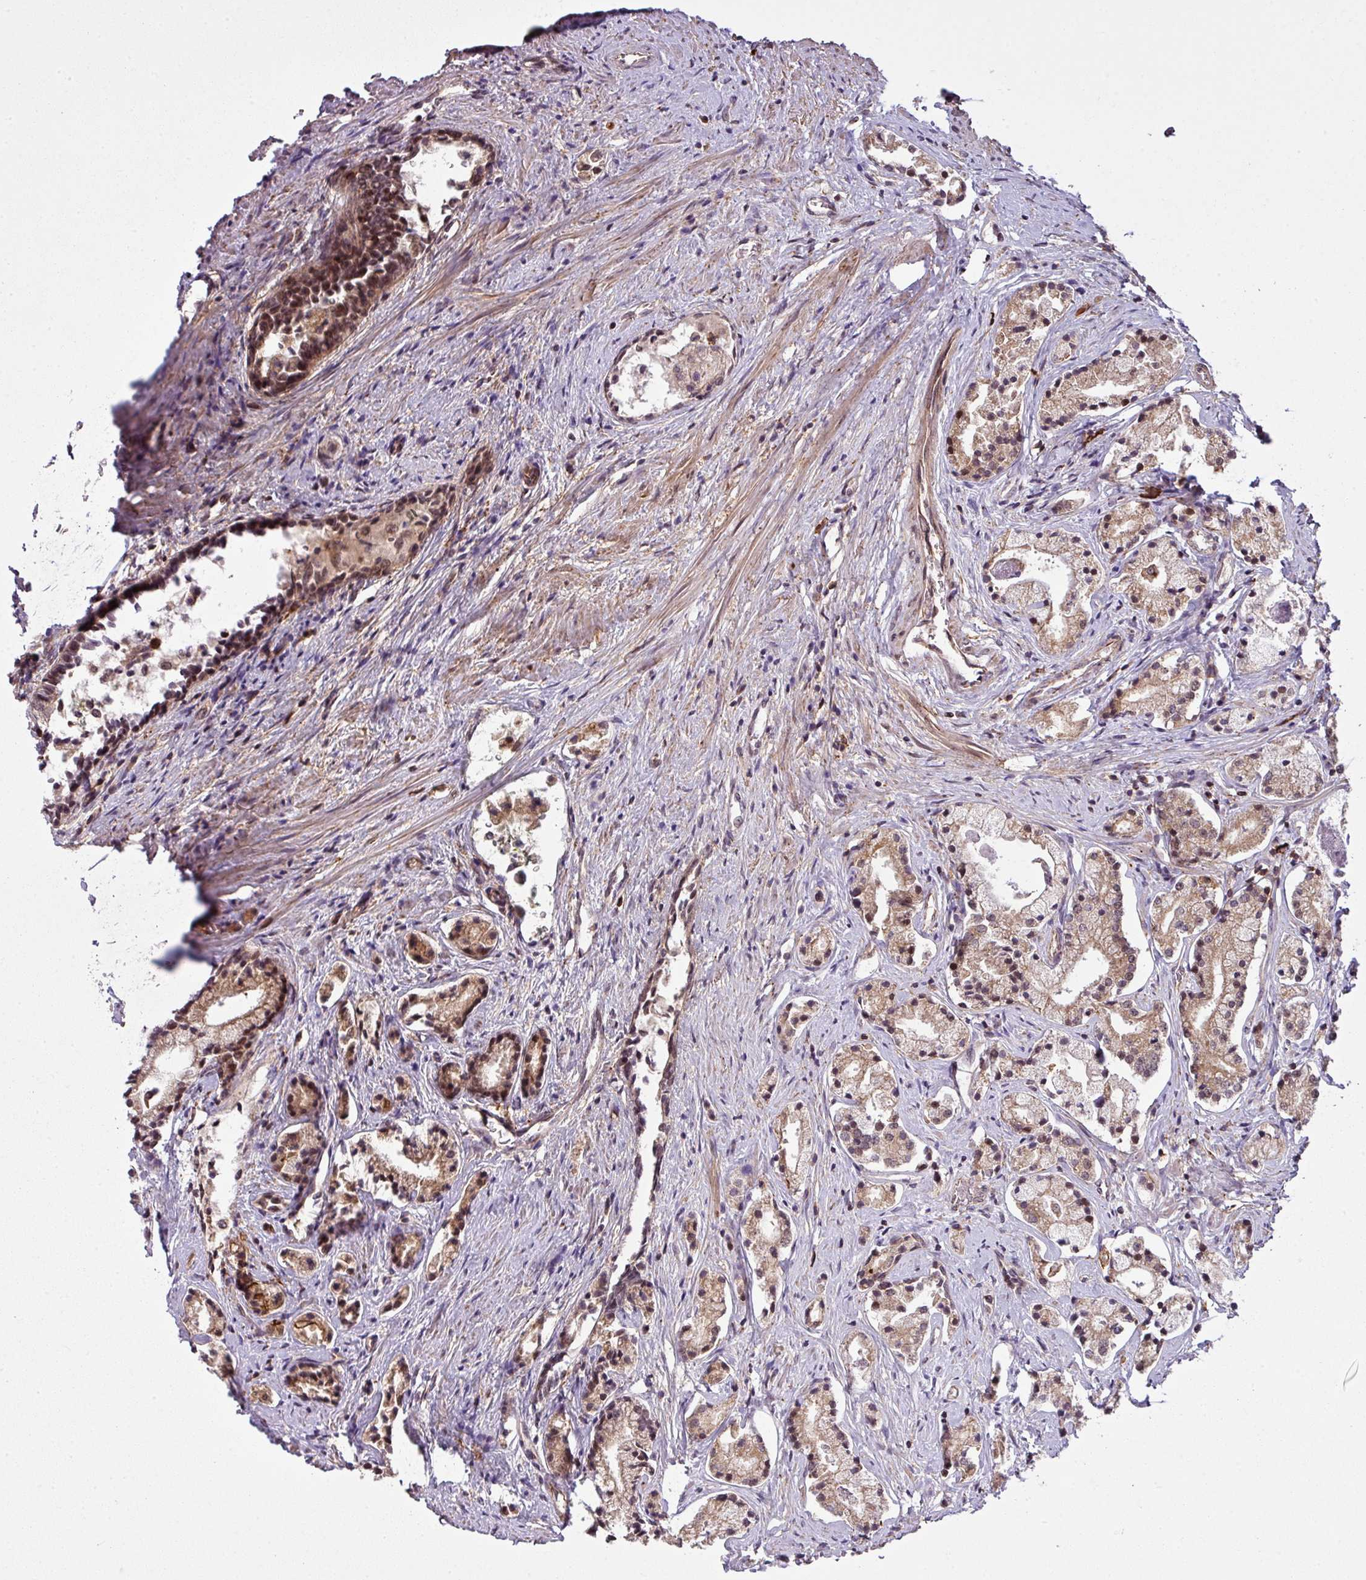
{"staining": {"intensity": "moderate", "quantity": "<25%", "location": "cytoplasmic/membranous,nuclear"}, "tissue": "prostate cancer", "cell_type": "Tumor cells", "image_type": "cancer", "snomed": [{"axis": "morphology", "description": "Adenocarcinoma, High grade"}, {"axis": "topography", "description": "Prostate"}], "caption": "Immunohistochemical staining of human prostate cancer exhibits low levels of moderate cytoplasmic/membranous and nuclear protein staining in approximately <25% of tumor cells. (DAB = brown stain, brightfield microscopy at high magnification).", "gene": "ZC2HC1C", "patient": {"sex": "male", "age": 69}}